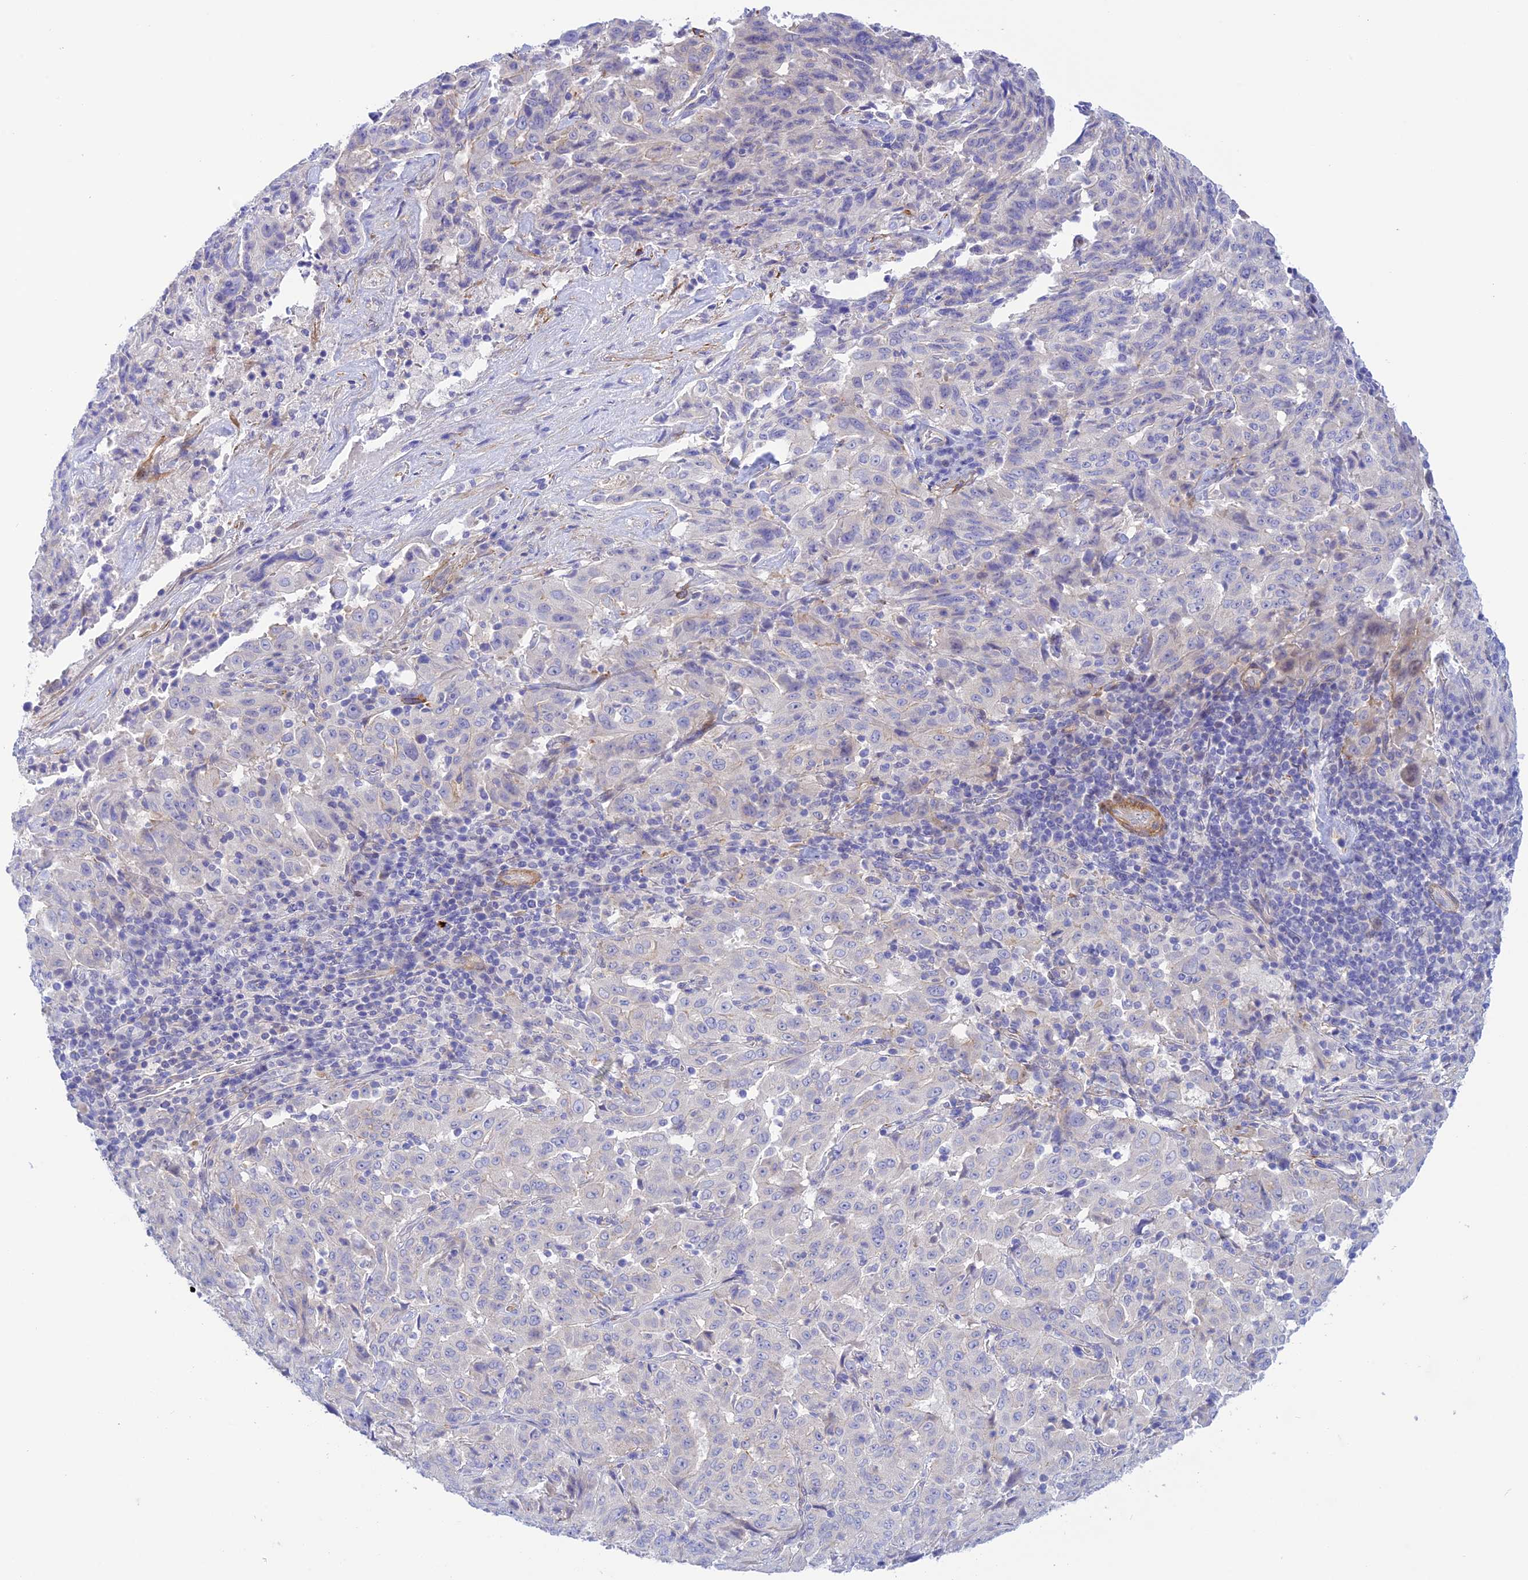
{"staining": {"intensity": "negative", "quantity": "none", "location": "none"}, "tissue": "pancreatic cancer", "cell_type": "Tumor cells", "image_type": "cancer", "snomed": [{"axis": "morphology", "description": "Adenocarcinoma, NOS"}, {"axis": "topography", "description": "Pancreas"}], "caption": "There is no significant staining in tumor cells of adenocarcinoma (pancreatic).", "gene": "ZDHHC16", "patient": {"sex": "male", "age": 63}}